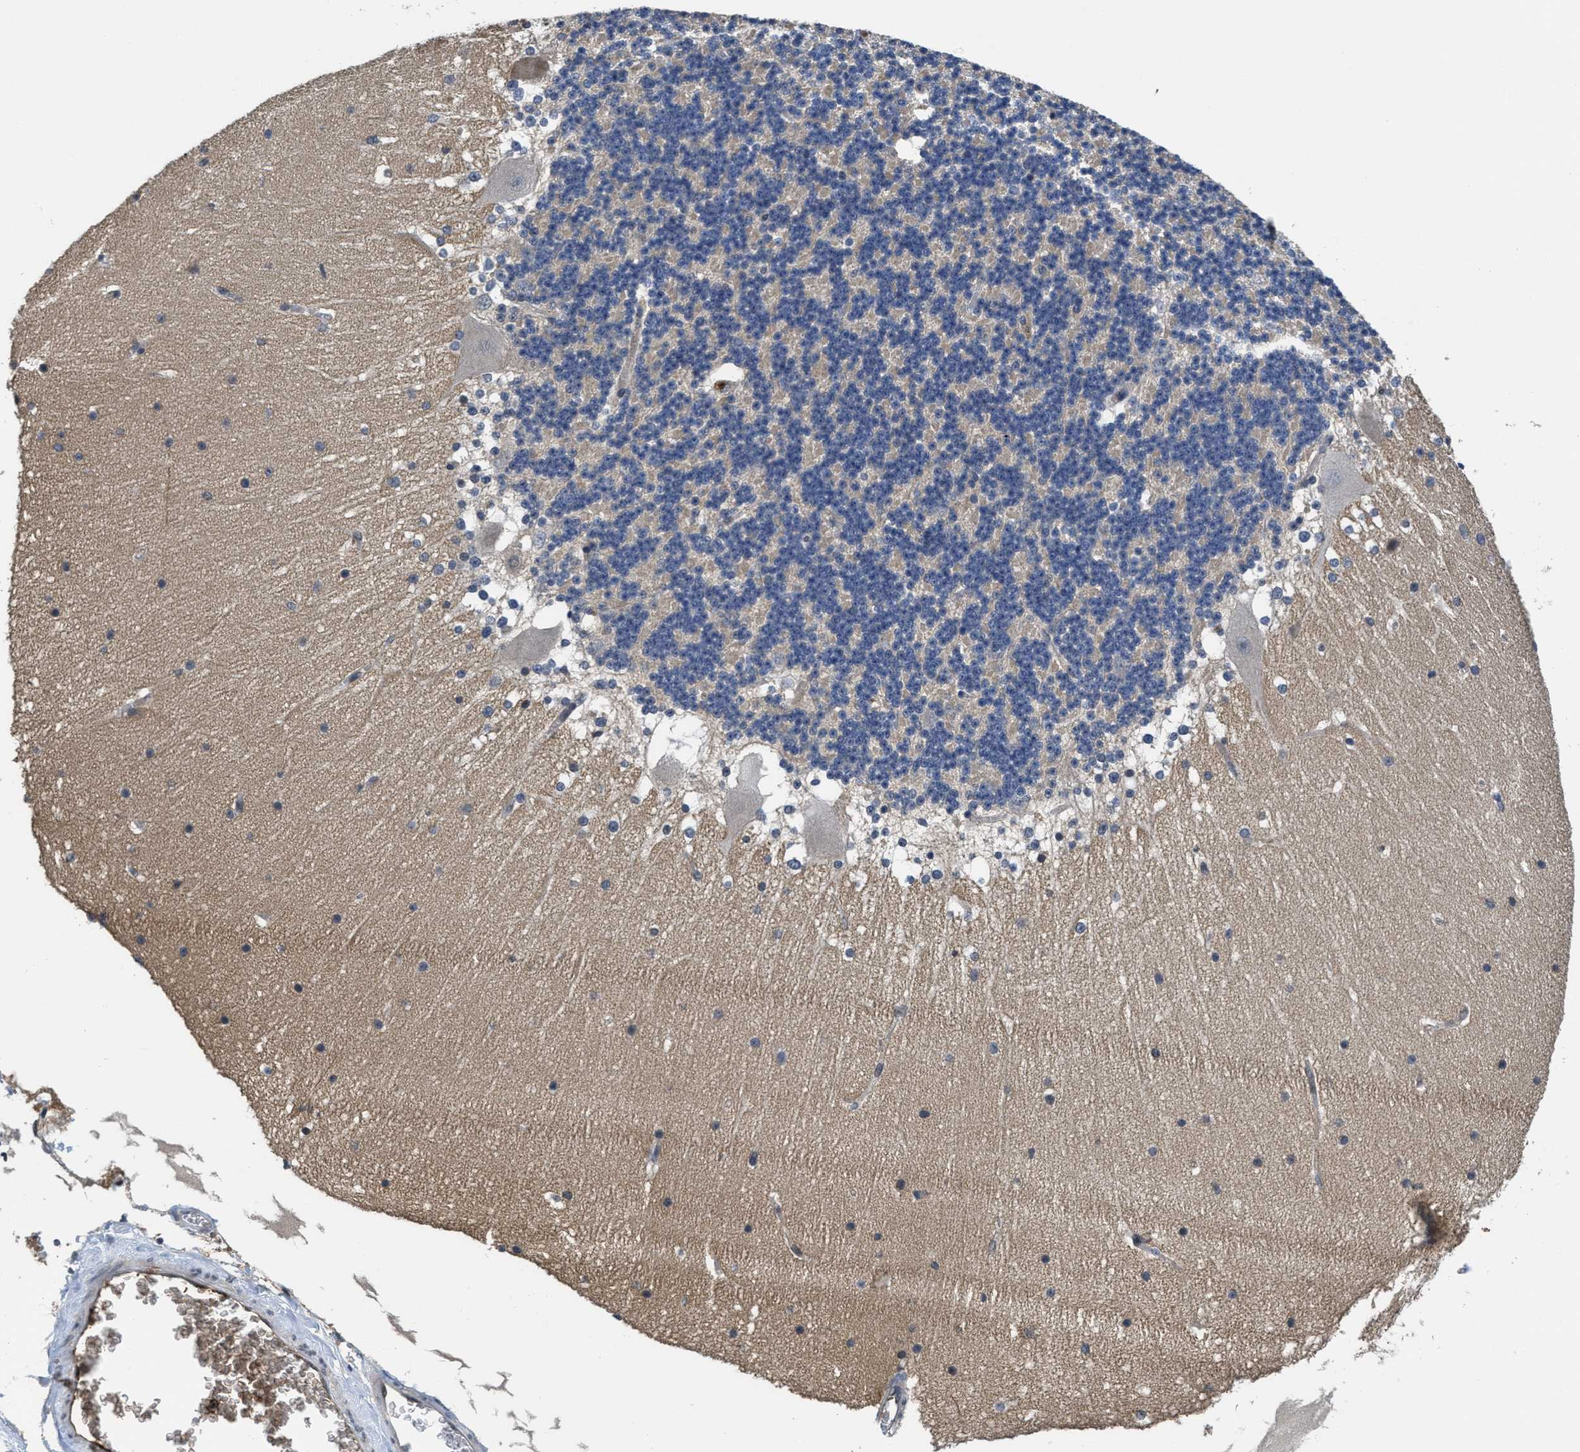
{"staining": {"intensity": "negative", "quantity": "none", "location": "none"}, "tissue": "cerebellum", "cell_type": "Cells in granular layer", "image_type": "normal", "snomed": [{"axis": "morphology", "description": "Normal tissue, NOS"}, {"axis": "topography", "description": "Cerebellum"}], "caption": "Protein analysis of benign cerebellum exhibits no significant staining in cells in granular layer. Brightfield microscopy of immunohistochemistry stained with DAB (3,3'-diaminobenzidine) (brown) and hematoxylin (blue), captured at high magnification.", "gene": "ANGPT1", "patient": {"sex": "female", "age": 19}}